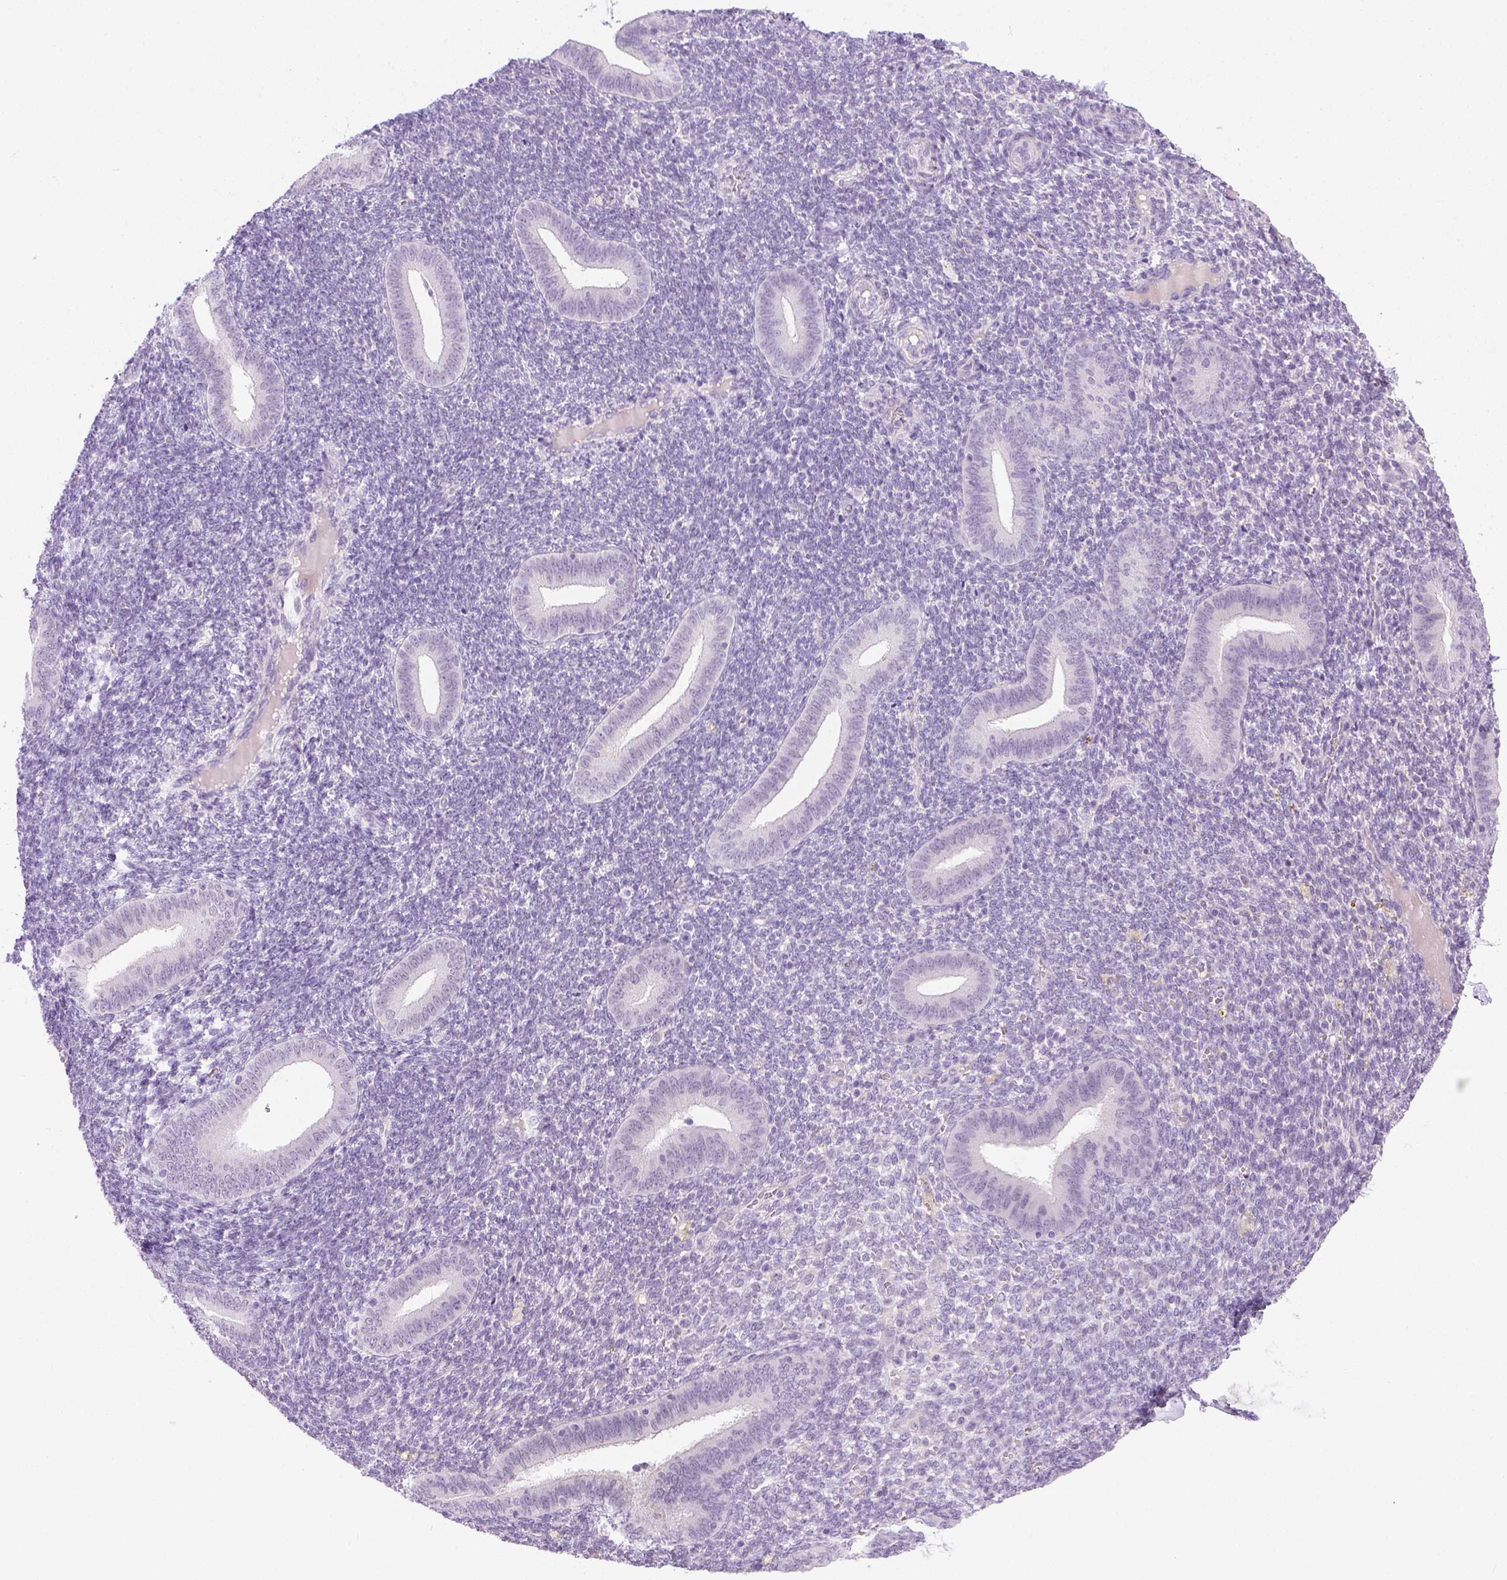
{"staining": {"intensity": "negative", "quantity": "none", "location": "none"}, "tissue": "endometrium", "cell_type": "Cells in endometrial stroma", "image_type": "normal", "snomed": [{"axis": "morphology", "description": "Normal tissue, NOS"}, {"axis": "topography", "description": "Endometrium"}], "caption": "An IHC photomicrograph of normal endometrium is shown. There is no staining in cells in endometrial stroma of endometrium.", "gene": "FAM184B", "patient": {"sex": "female", "age": 25}}